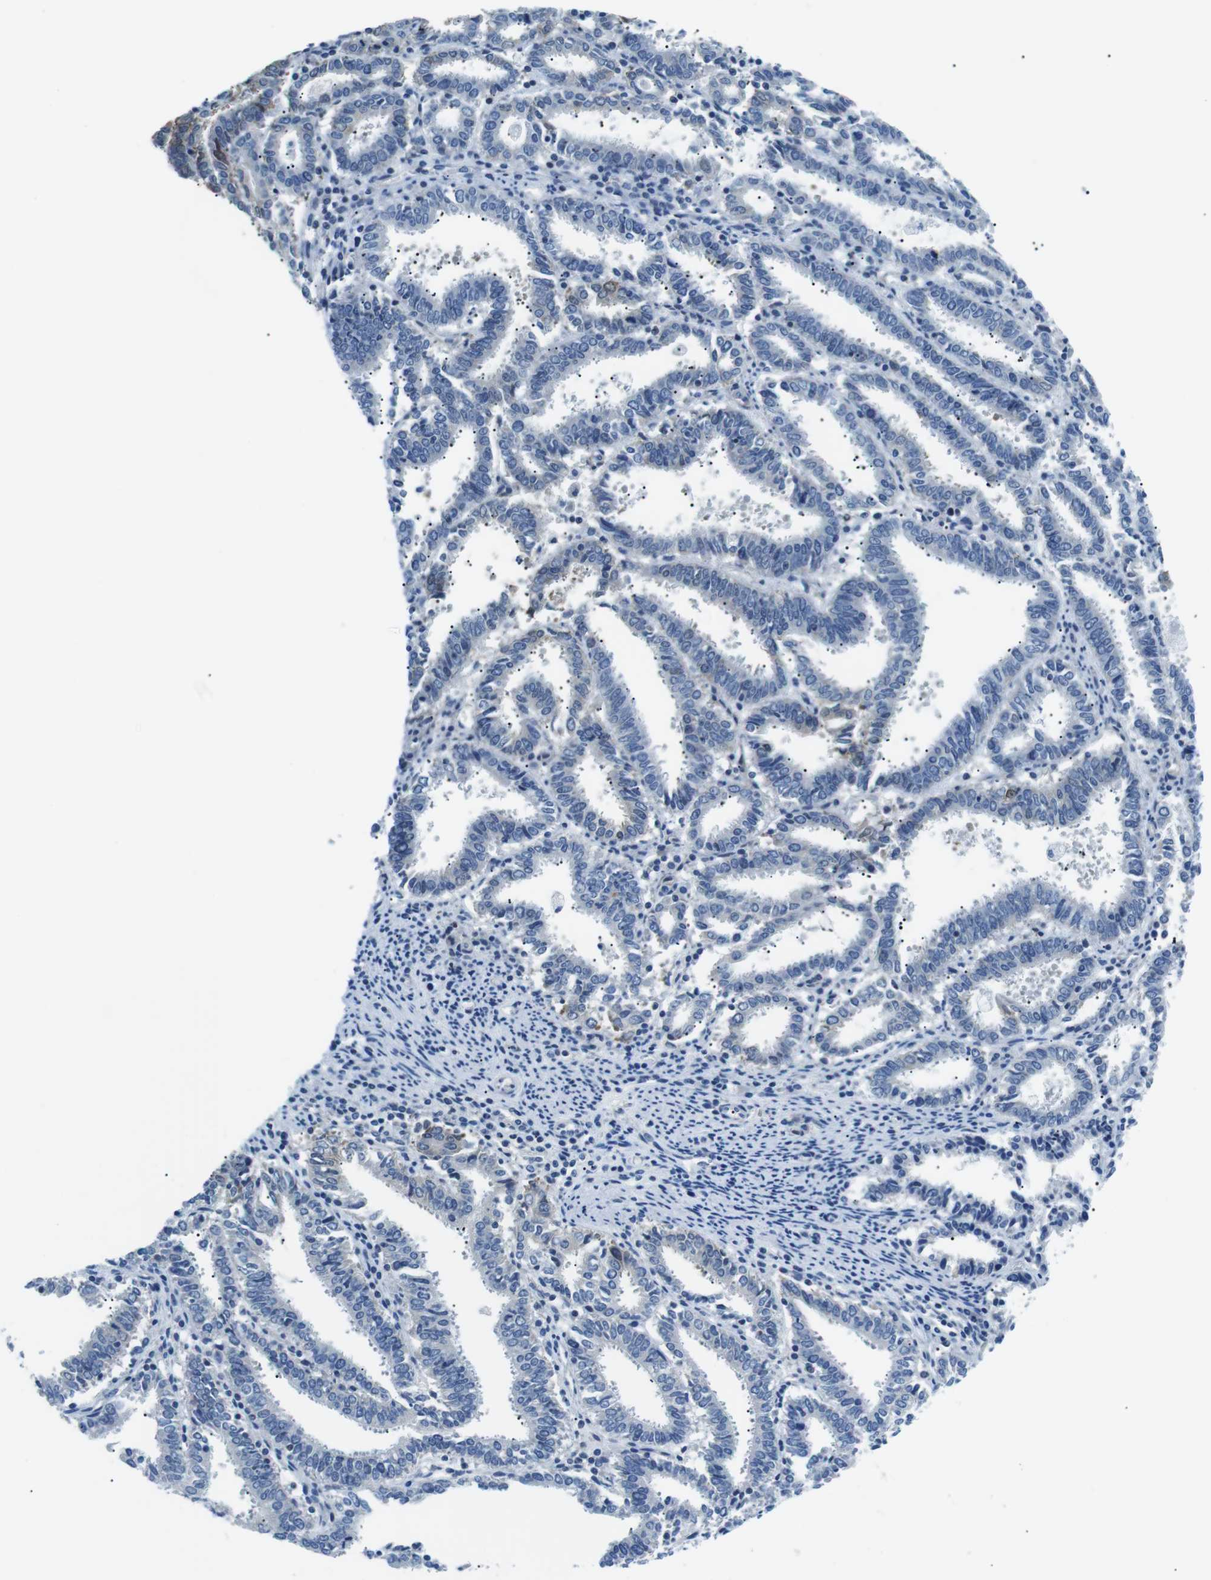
{"staining": {"intensity": "weak", "quantity": "<25%", "location": "cytoplasmic/membranous"}, "tissue": "endometrial cancer", "cell_type": "Tumor cells", "image_type": "cancer", "snomed": [{"axis": "morphology", "description": "Adenocarcinoma, NOS"}, {"axis": "topography", "description": "Uterus"}], "caption": "An image of endometrial adenocarcinoma stained for a protein demonstrates no brown staining in tumor cells. Brightfield microscopy of immunohistochemistry (IHC) stained with DAB (3,3'-diaminobenzidine) (brown) and hematoxylin (blue), captured at high magnification.", "gene": "PHLDA1", "patient": {"sex": "female", "age": 83}}